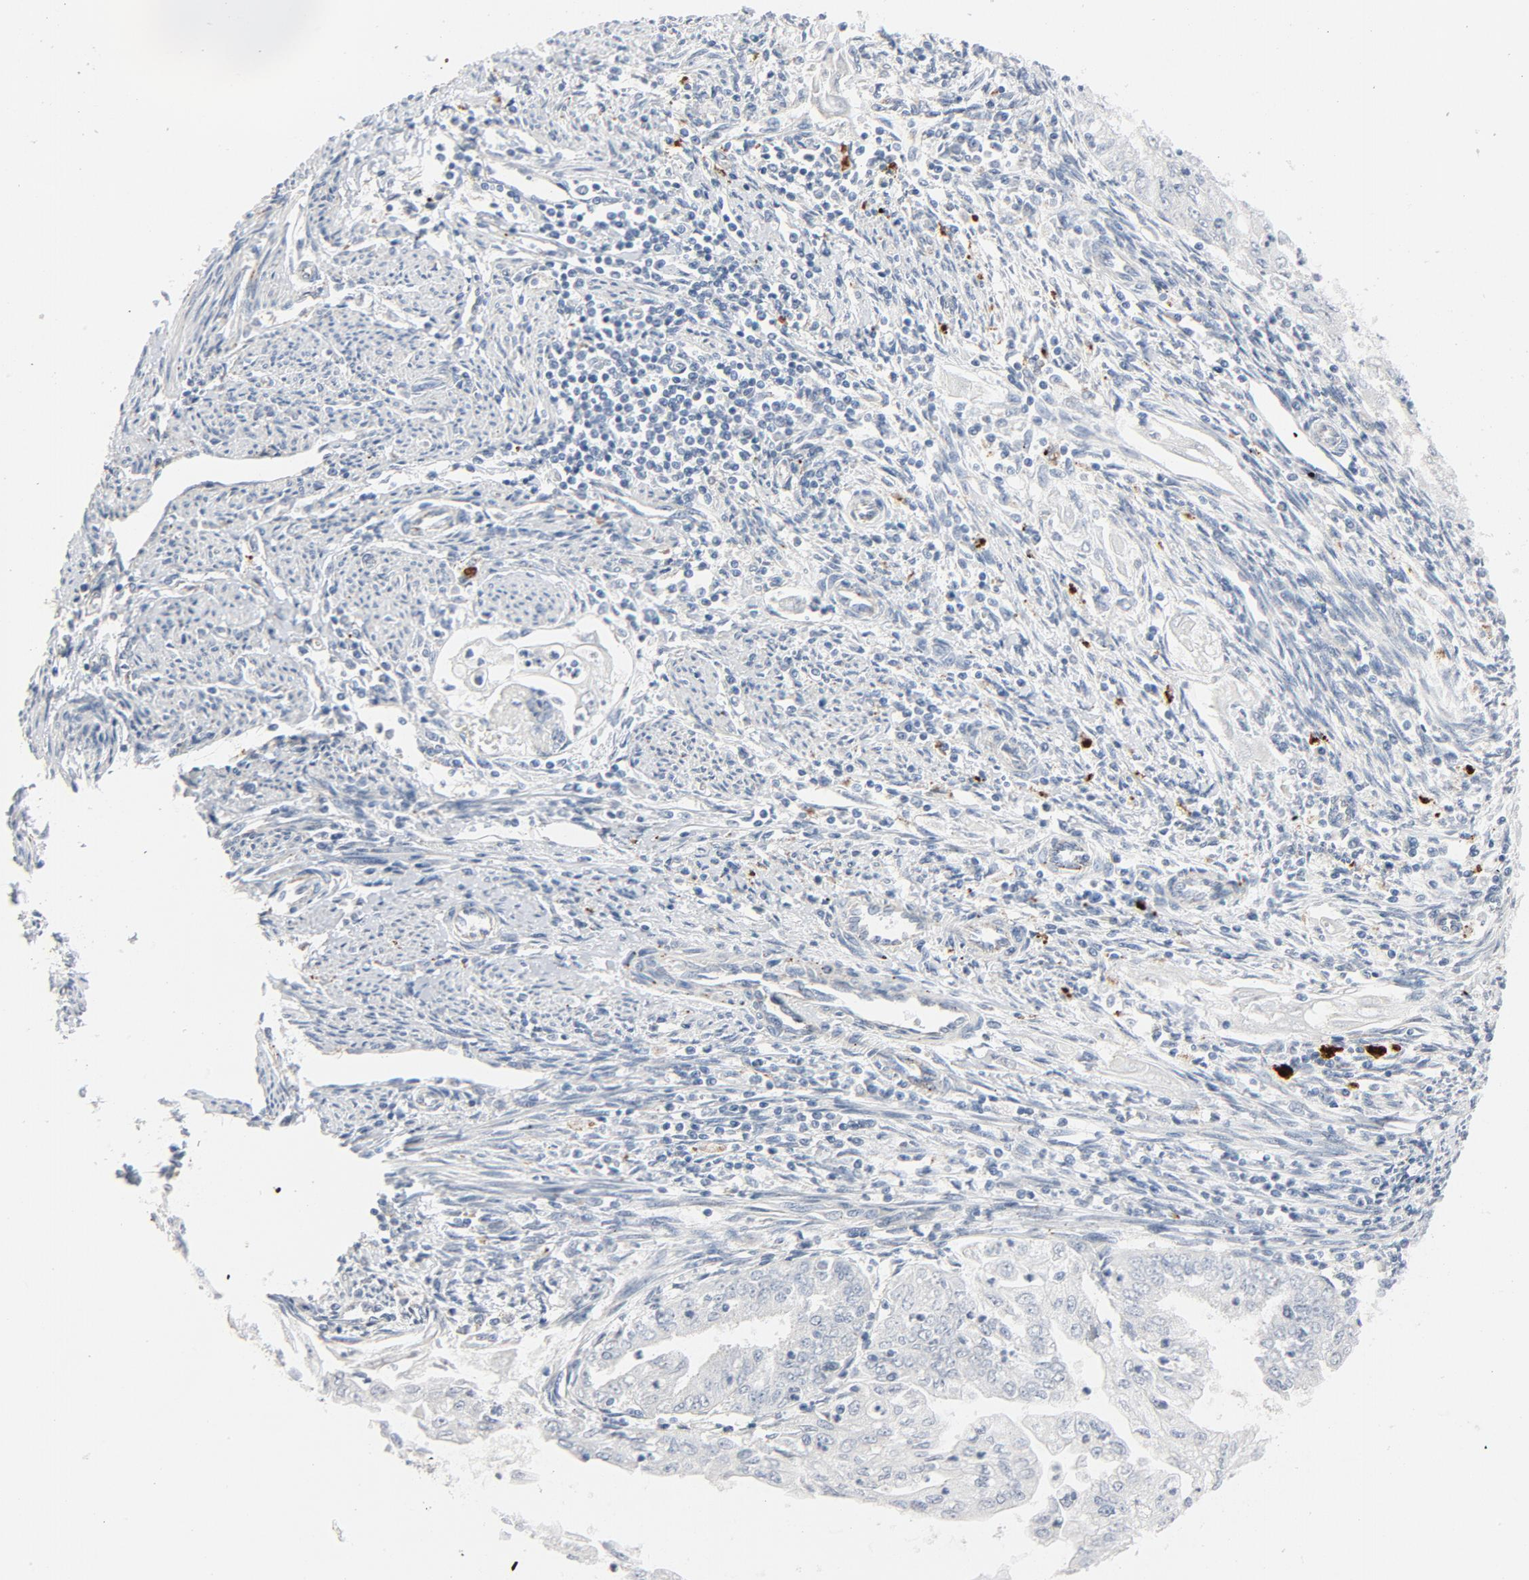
{"staining": {"intensity": "negative", "quantity": "none", "location": "none"}, "tissue": "endometrial cancer", "cell_type": "Tumor cells", "image_type": "cancer", "snomed": [{"axis": "morphology", "description": "Neoplasm, malignant, NOS"}, {"axis": "topography", "description": "Endometrium"}], "caption": "This is a micrograph of immunohistochemistry staining of endometrial cancer (malignant neoplasm), which shows no expression in tumor cells.", "gene": "AKT2", "patient": {"sex": "female", "age": 74}}